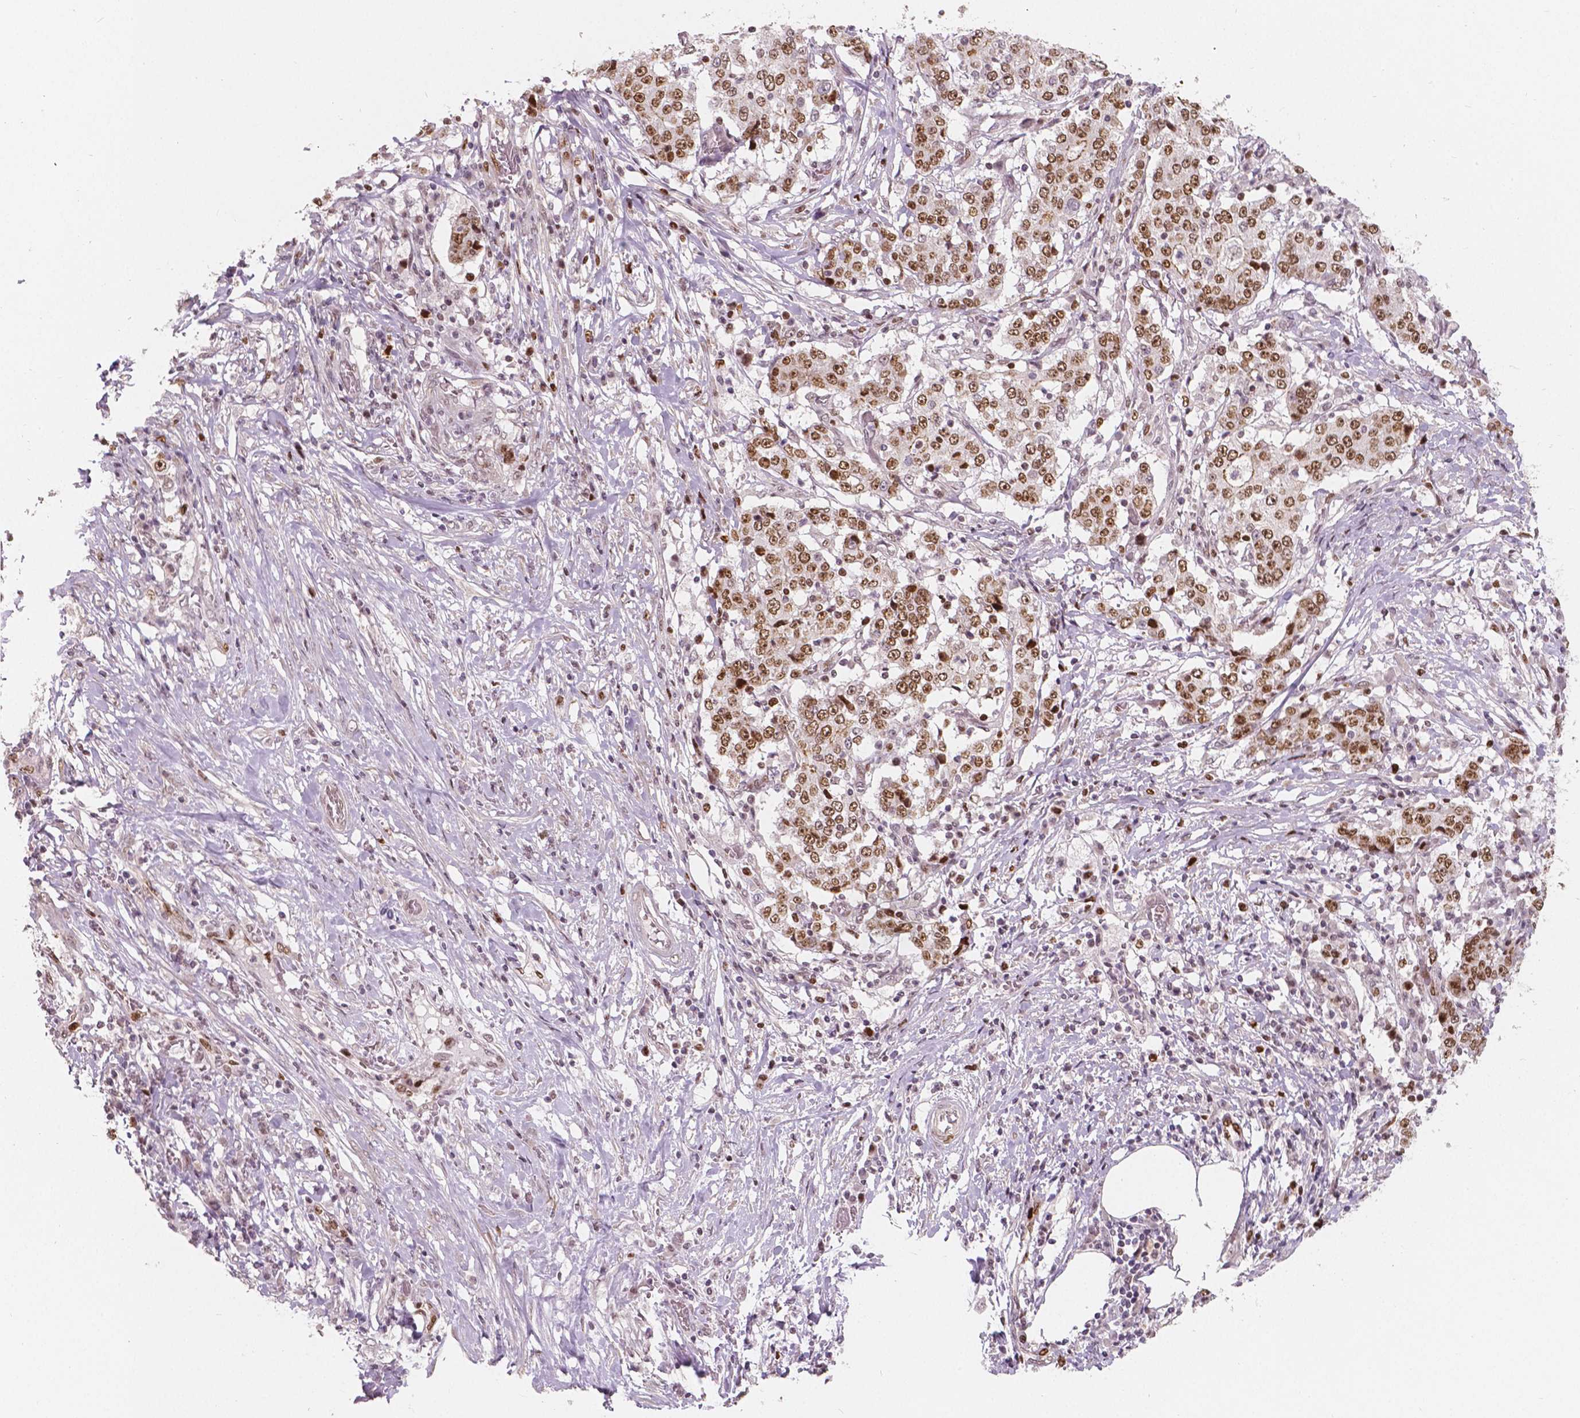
{"staining": {"intensity": "strong", "quantity": ">75%", "location": "nuclear"}, "tissue": "stomach cancer", "cell_type": "Tumor cells", "image_type": "cancer", "snomed": [{"axis": "morphology", "description": "Adenocarcinoma, NOS"}, {"axis": "topography", "description": "Stomach"}], "caption": "Strong nuclear protein staining is present in approximately >75% of tumor cells in adenocarcinoma (stomach). (DAB IHC, brown staining for protein, blue staining for nuclei).", "gene": "NSD2", "patient": {"sex": "male", "age": 59}}